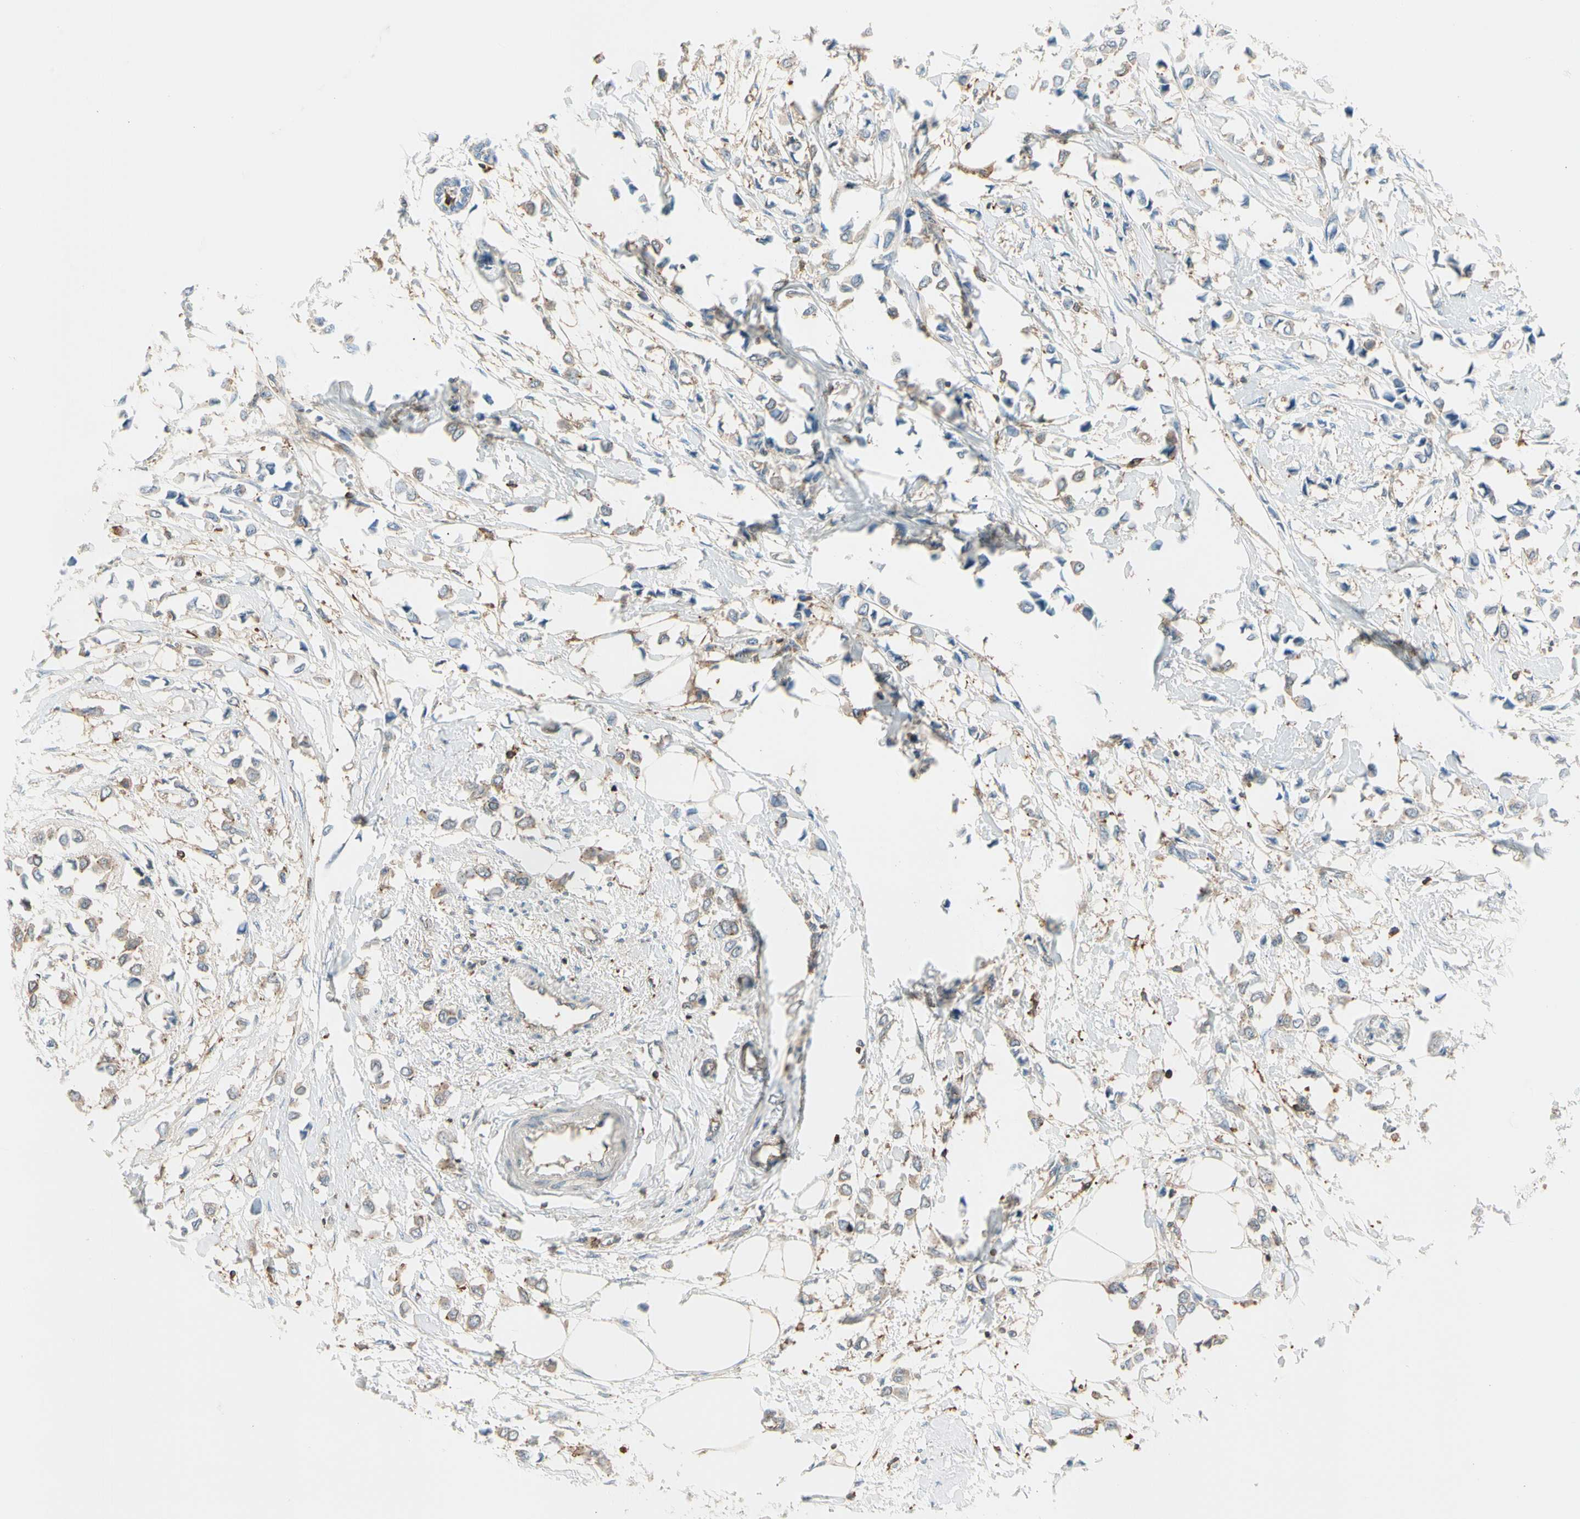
{"staining": {"intensity": "weak", "quantity": ">75%", "location": "cytoplasmic/membranous"}, "tissue": "breast cancer", "cell_type": "Tumor cells", "image_type": "cancer", "snomed": [{"axis": "morphology", "description": "Lobular carcinoma"}, {"axis": "topography", "description": "Breast"}], "caption": "About >75% of tumor cells in human breast cancer (lobular carcinoma) exhibit weak cytoplasmic/membranous protein expression as visualized by brown immunohistochemical staining.", "gene": "CAPZA2", "patient": {"sex": "female", "age": 51}}